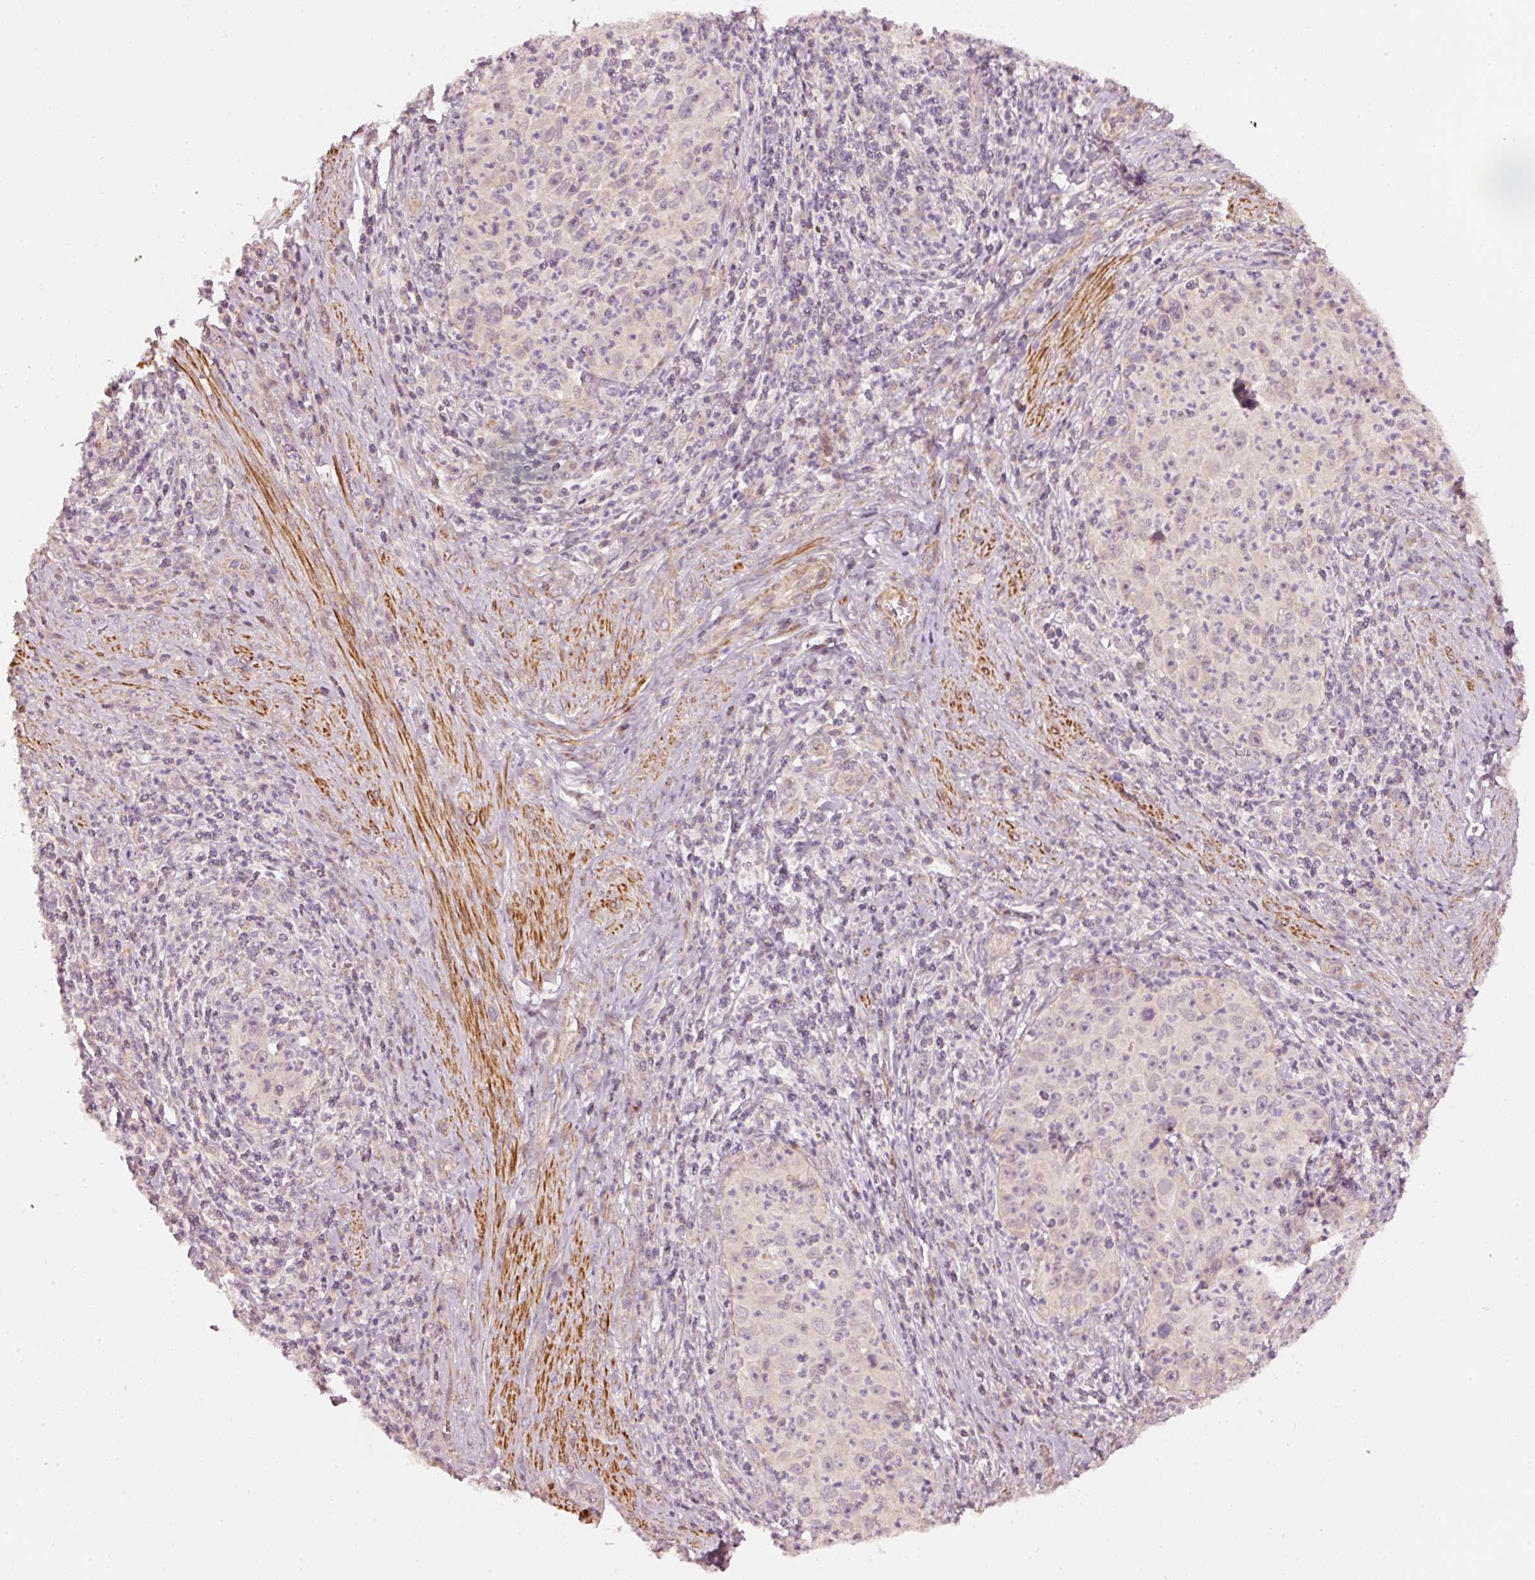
{"staining": {"intensity": "negative", "quantity": "none", "location": "none"}, "tissue": "cervical cancer", "cell_type": "Tumor cells", "image_type": "cancer", "snomed": [{"axis": "morphology", "description": "Squamous cell carcinoma, NOS"}, {"axis": "topography", "description": "Cervix"}], "caption": "High magnification brightfield microscopy of cervical cancer stained with DAB (brown) and counterstained with hematoxylin (blue): tumor cells show no significant expression.", "gene": "ARHGAP22", "patient": {"sex": "female", "age": 30}}